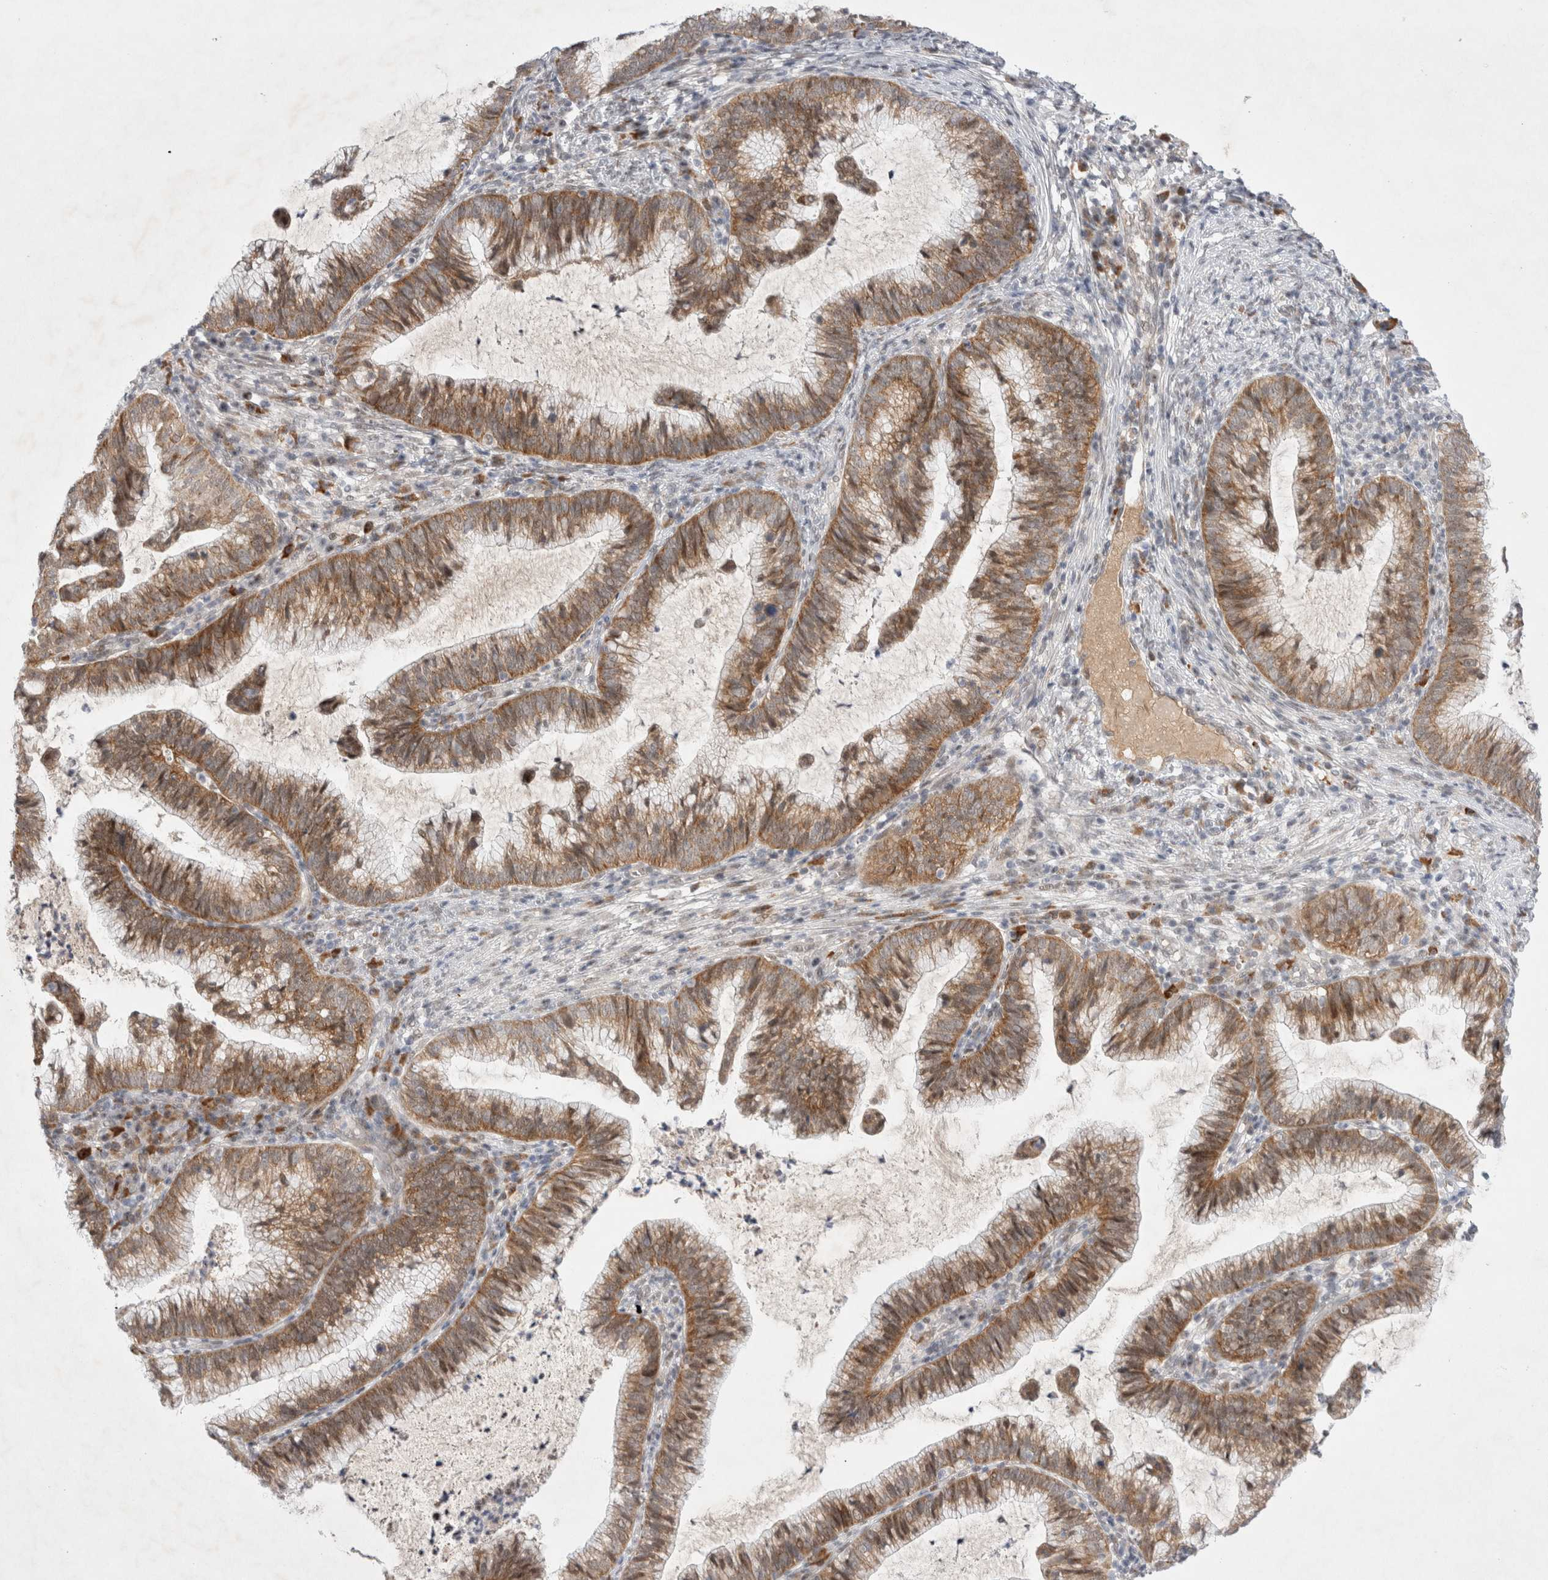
{"staining": {"intensity": "moderate", "quantity": ">75%", "location": "cytoplasmic/membranous"}, "tissue": "cervical cancer", "cell_type": "Tumor cells", "image_type": "cancer", "snomed": [{"axis": "morphology", "description": "Adenocarcinoma, NOS"}, {"axis": "topography", "description": "Cervix"}], "caption": "Adenocarcinoma (cervical) was stained to show a protein in brown. There is medium levels of moderate cytoplasmic/membranous staining in approximately >75% of tumor cells.", "gene": "WIPF2", "patient": {"sex": "female", "age": 36}}